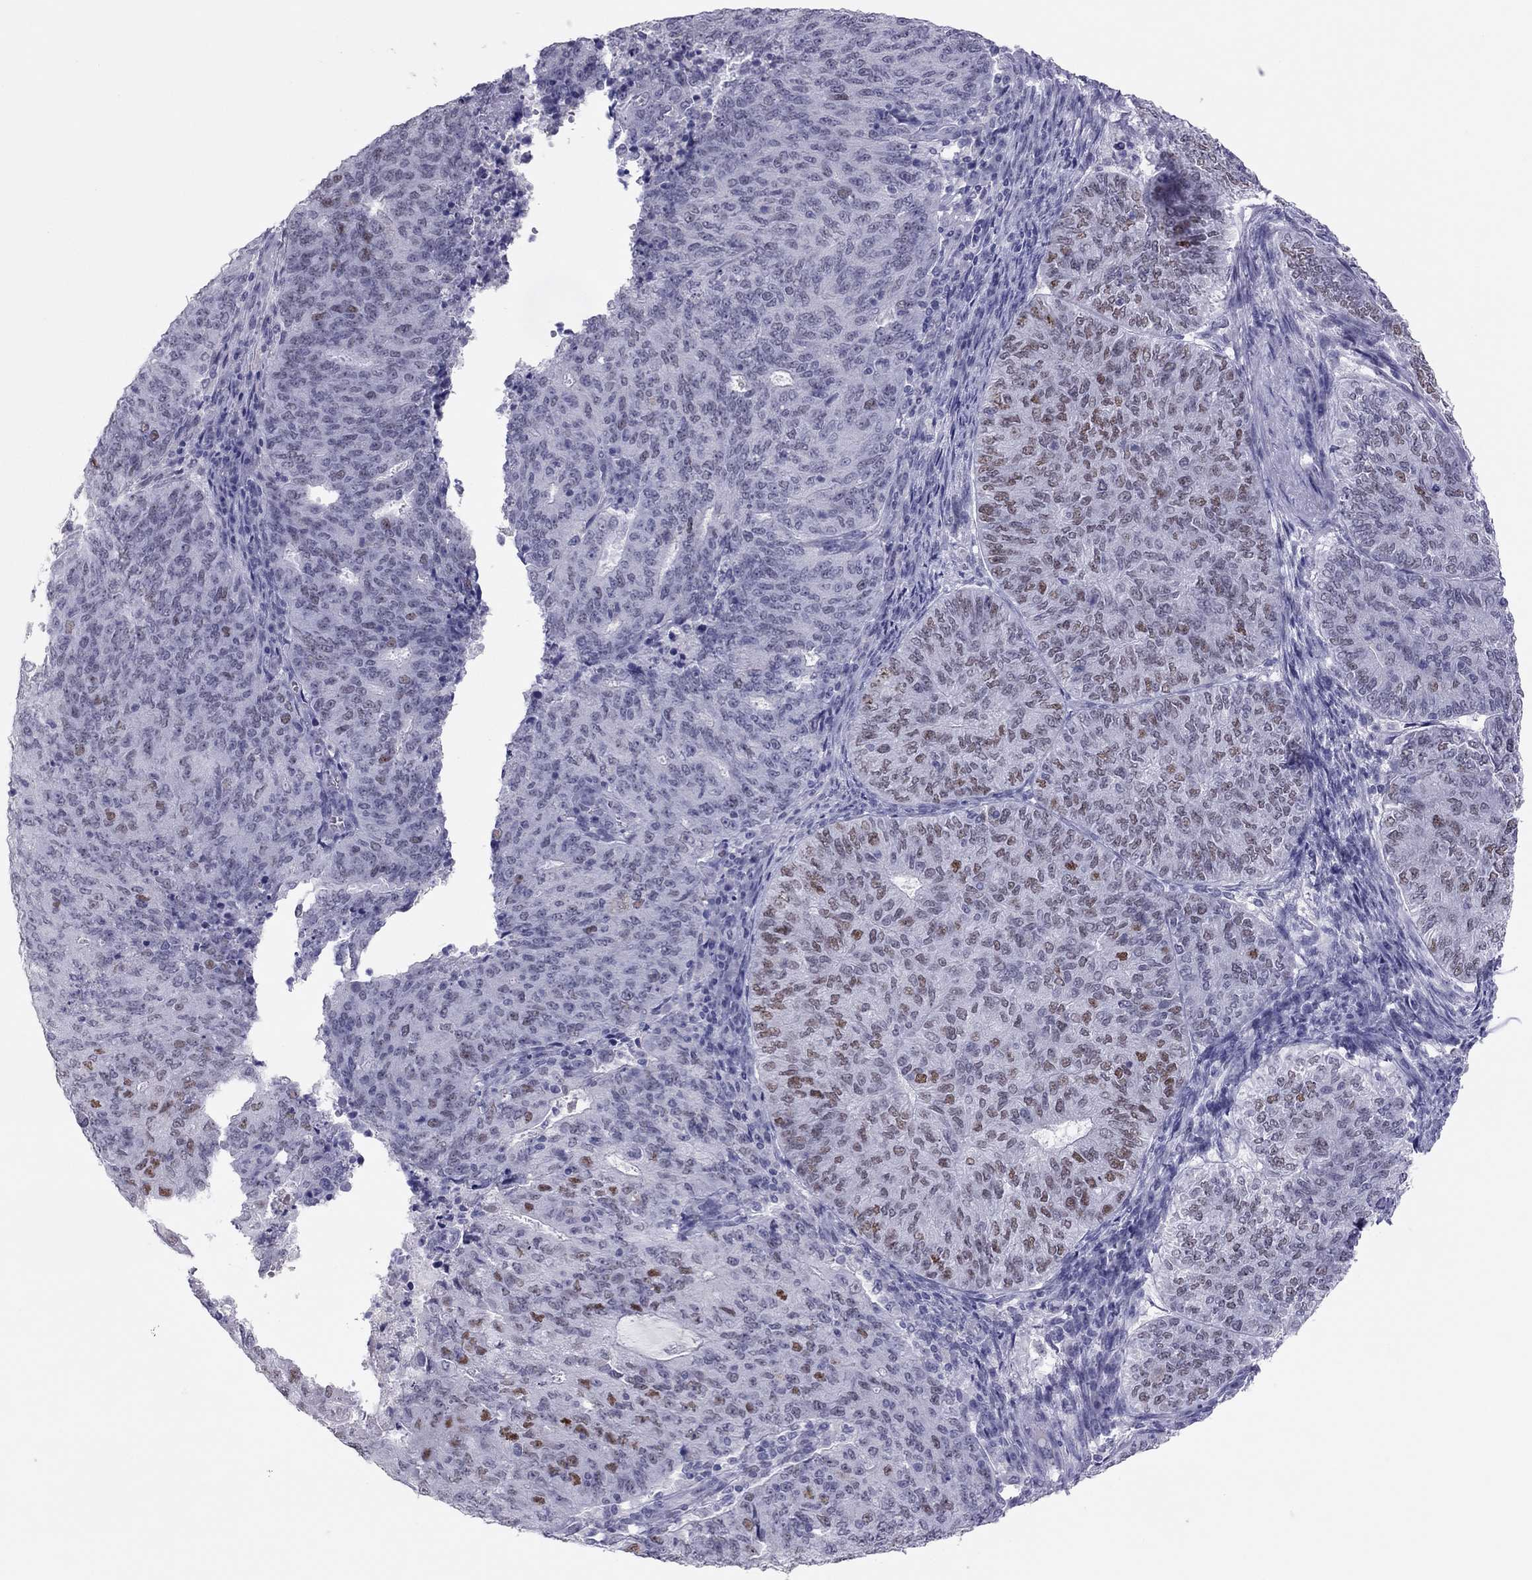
{"staining": {"intensity": "moderate", "quantity": "<25%", "location": "nuclear"}, "tissue": "endometrial cancer", "cell_type": "Tumor cells", "image_type": "cancer", "snomed": [{"axis": "morphology", "description": "Adenocarcinoma, NOS"}, {"axis": "topography", "description": "Endometrium"}], "caption": "IHC staining of endometrial cancer (adenocarcinoma), which reveals low levels of moderate nuclear expression in about <25% of tumor cells indicating moderate nuclear protein expression. The staining was performed using DAB (brown) for protein detection and nuclei were counterstained in hematoxylin (blue).", "gene": "PHOX2A", "patient": {"sex": "female", "age": 82}}